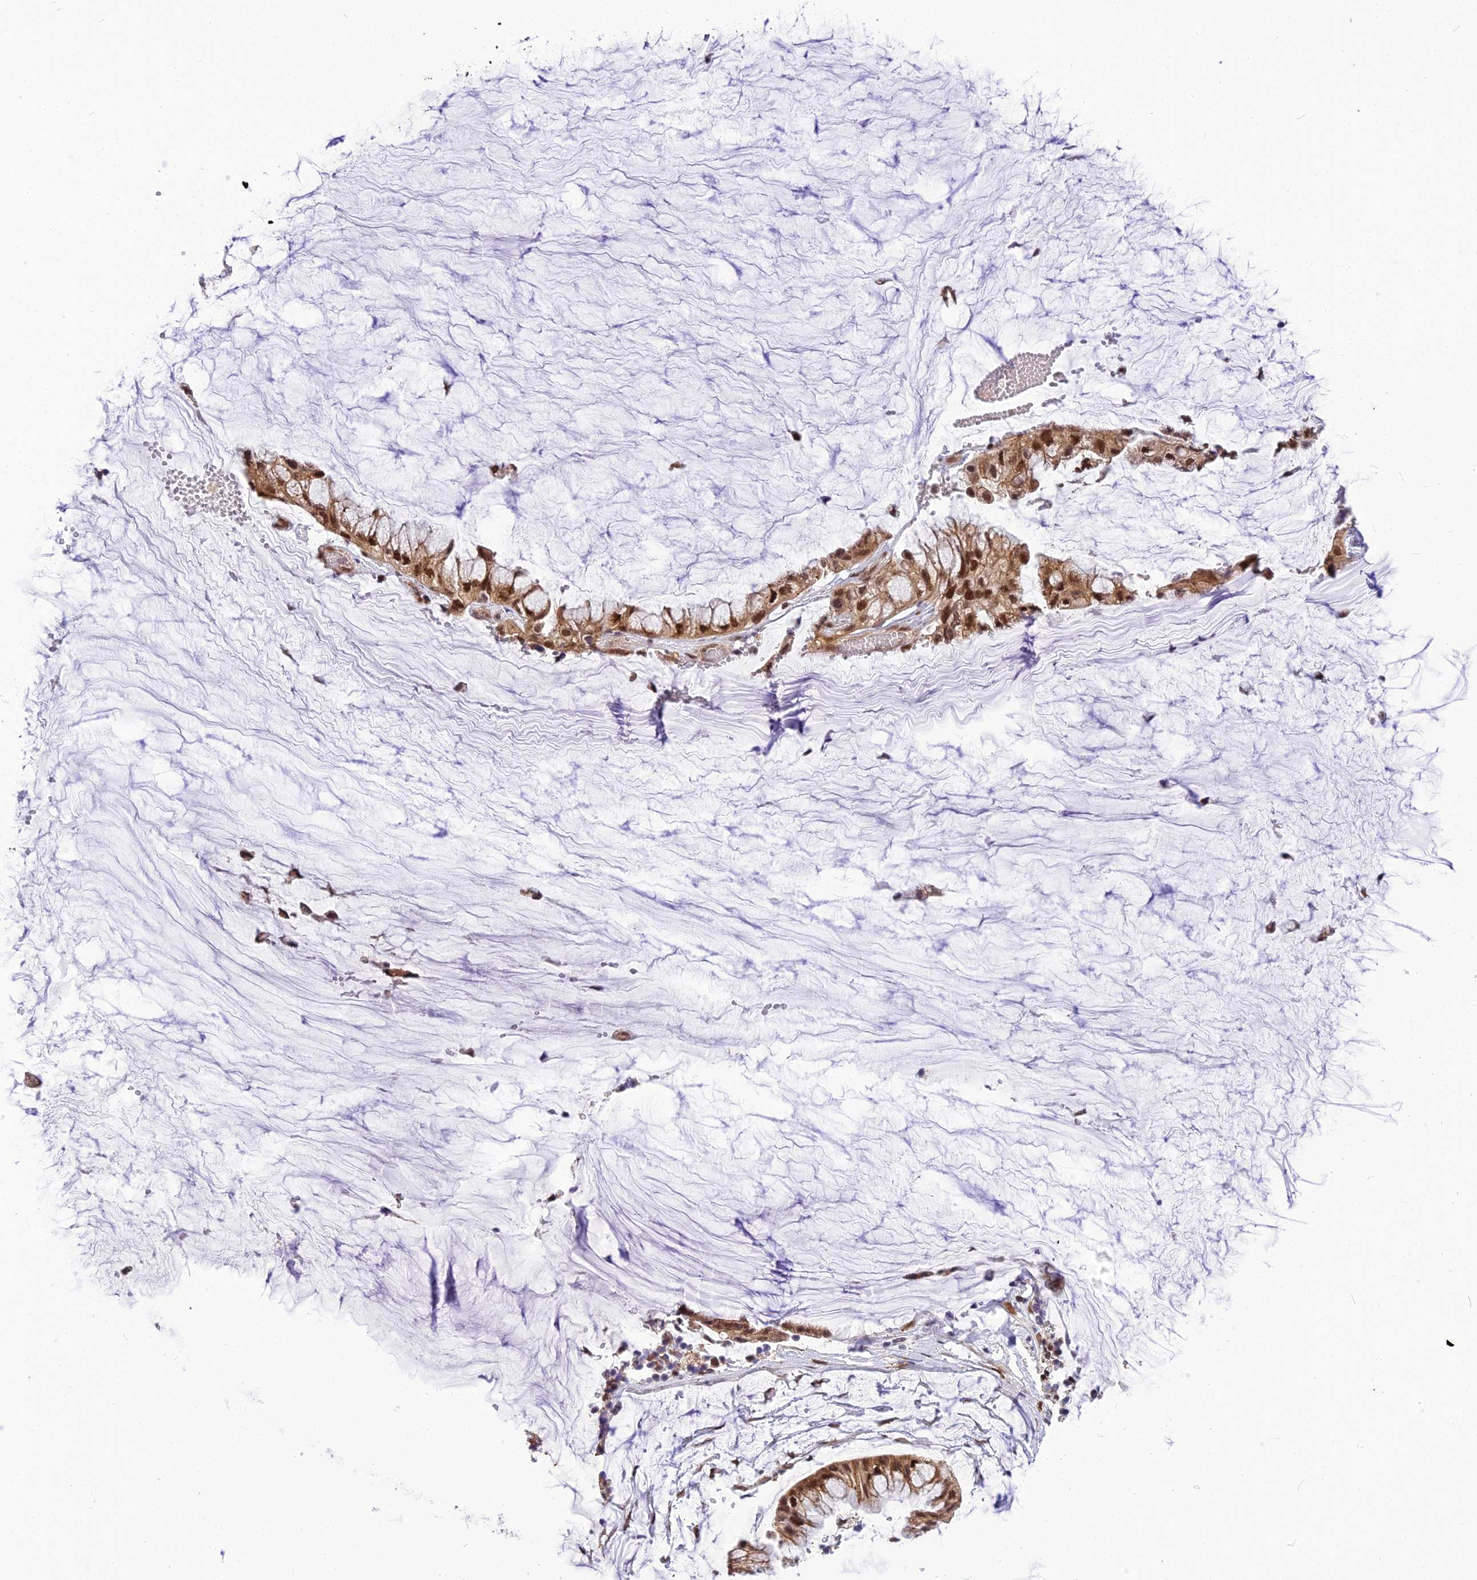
{"staining": {"intensity": "moderate", "quantity": ">75%", "location": "cytoplasmic/membranous,nuclear"}, "tissue": "ovarian cancer", "cell_type": "Tumor cells", "image_type": "cancer", "snomed": [{"axis": "morphology", "description": "Cystadenocarcinoma, mucinous, NOS"}, {"axis": "topography", "description": "Ovary"}], "caption": "Brown immunohistochemical staining in ovarian mucinous cystadenocarcinoma exhibits moderate cytoplasmic/membranous and nuclear positivity in about >75% of tumor cells.", "gene": "IRF2BP1", "patient": {"sex": "female", "age": 39}}